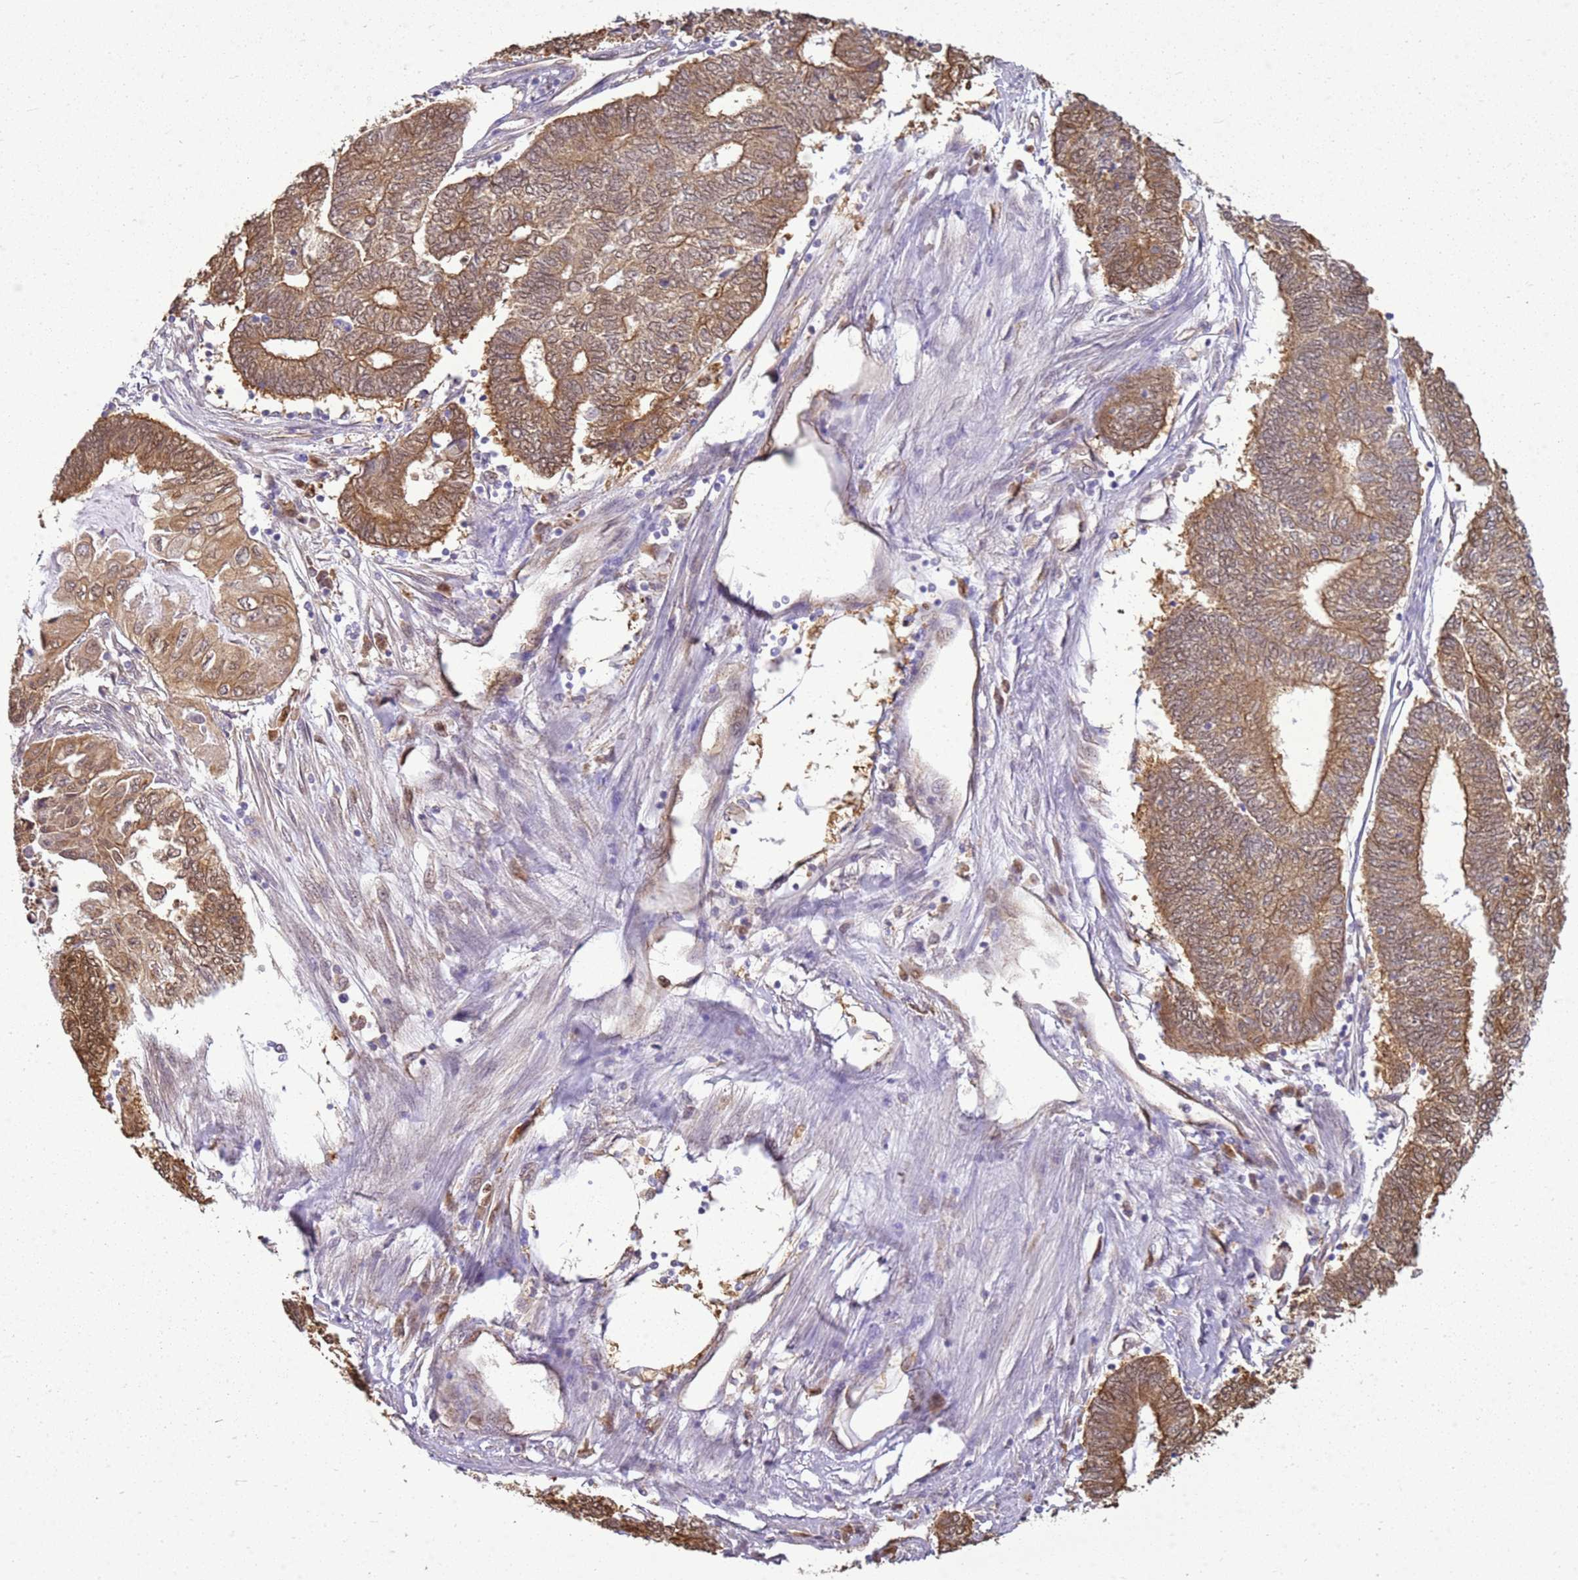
{"staining": {"intensity": "moderate", "quantity": ">75%", "location": "cytoplasmic/membranous"}, "tissue": "endometrial cancer", "cell_type": "Tumor cells", "image_type": "cancer", "snomed": [{"axis": "morphology", "description": "Adenocarcinoma, NOS"}, {"axis": "topography", "description": "Uterus"}, {"axis": "topography", "description": "Endometrium"}], "caption": "Endometrial cancer was stained to show a protein in brown. There is medium levels of moderate cytoplasmic/membranous expression in about >75% of tumor cells. (IHC, brightfield microscopy, high magnification).", "gene": "YWHAE", "patient": {"sex": "female", "age": 70}}